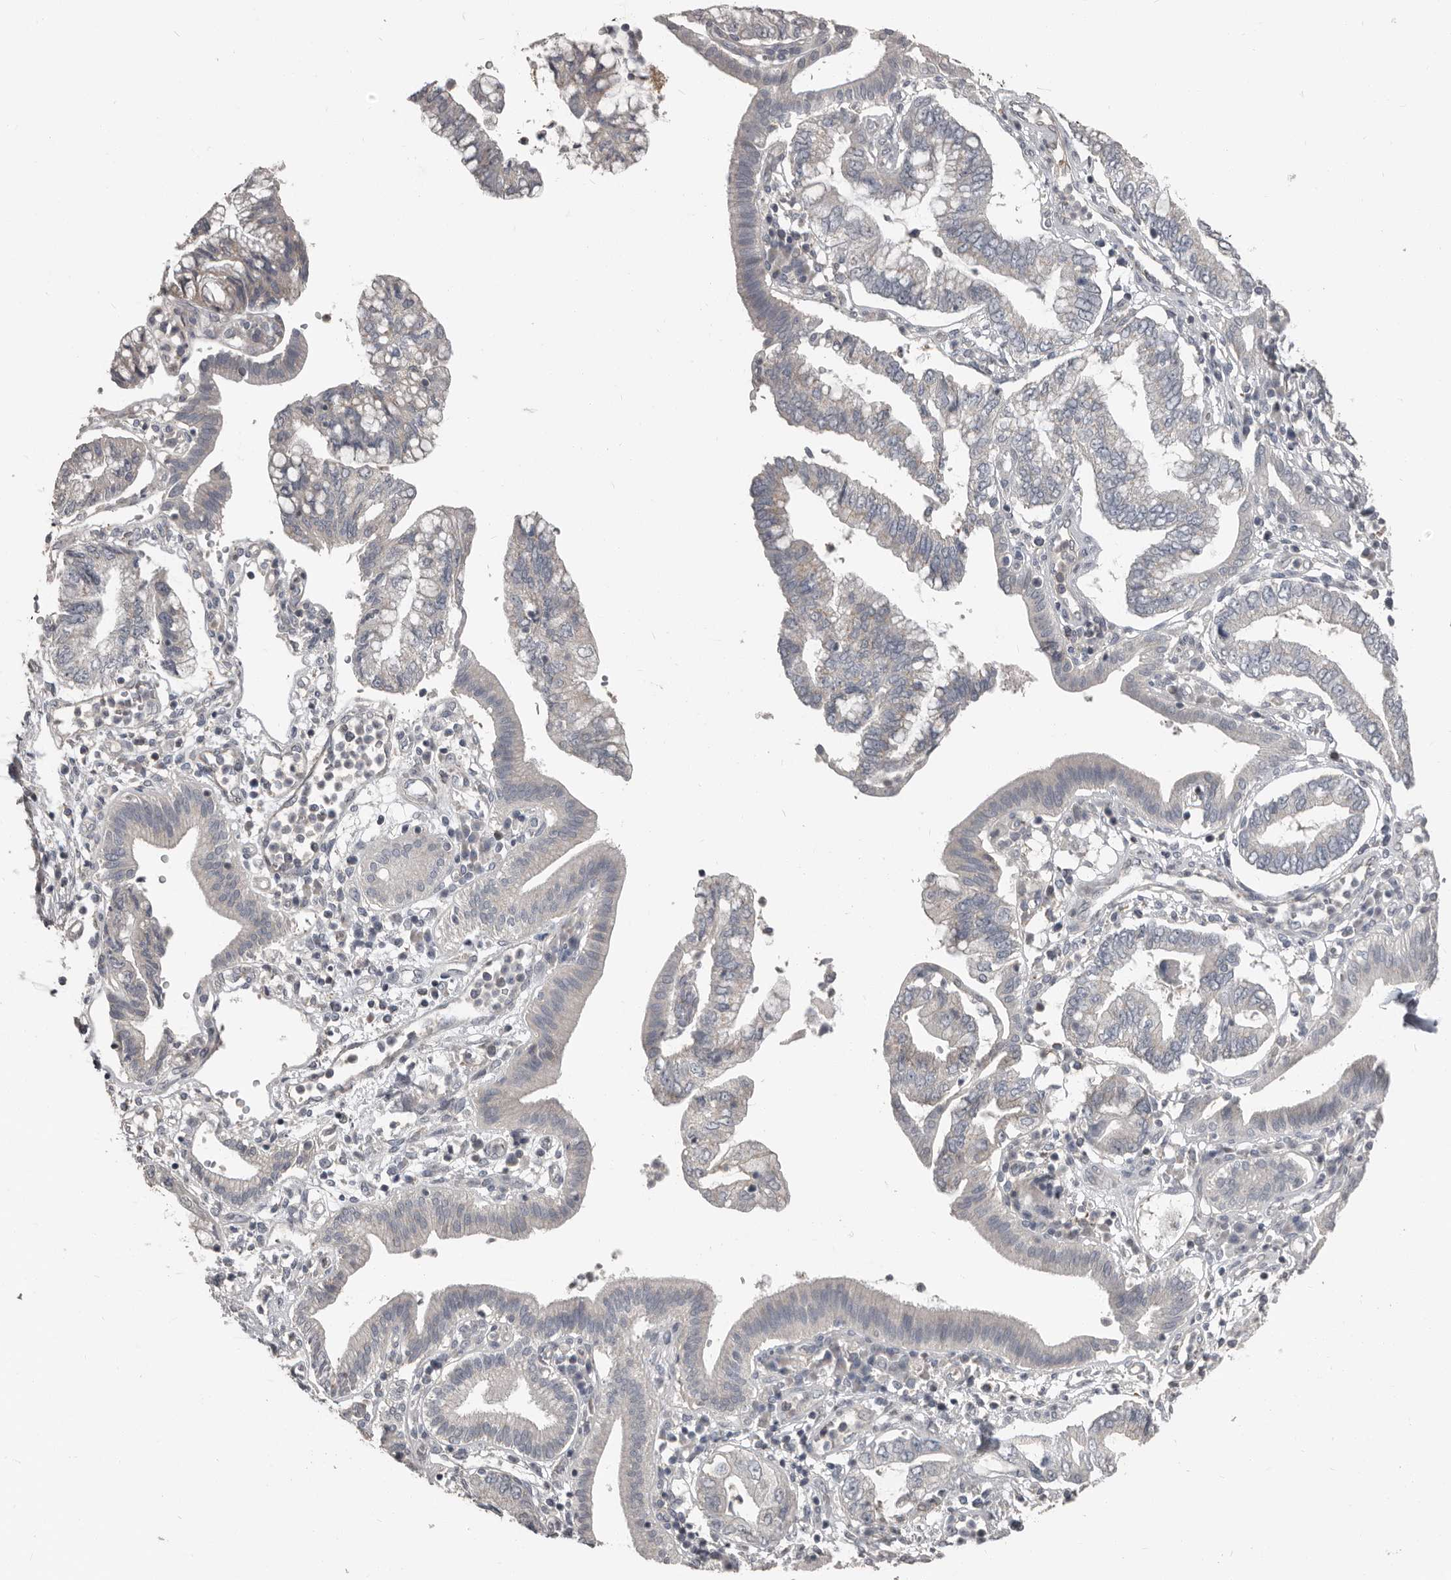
{"staining": {"intensity": "negative", "quantity": "none", "location": "none"}, "tissue": "pancreatic cancer", "cell_type": "Tumor cells", "image_type": "cancer", "snomed": [{"axis": "morphology", "description": "Adenocarcinoma, NOS"}, {"axis": "topography", "description": "Pancreas"}], "caption": "Protein analysis of adenocarcinoma (pancreatic) displays no significant expression in tumor cells.", "gene": "CA6", "patient": {"sex": "female", "age": 73}}